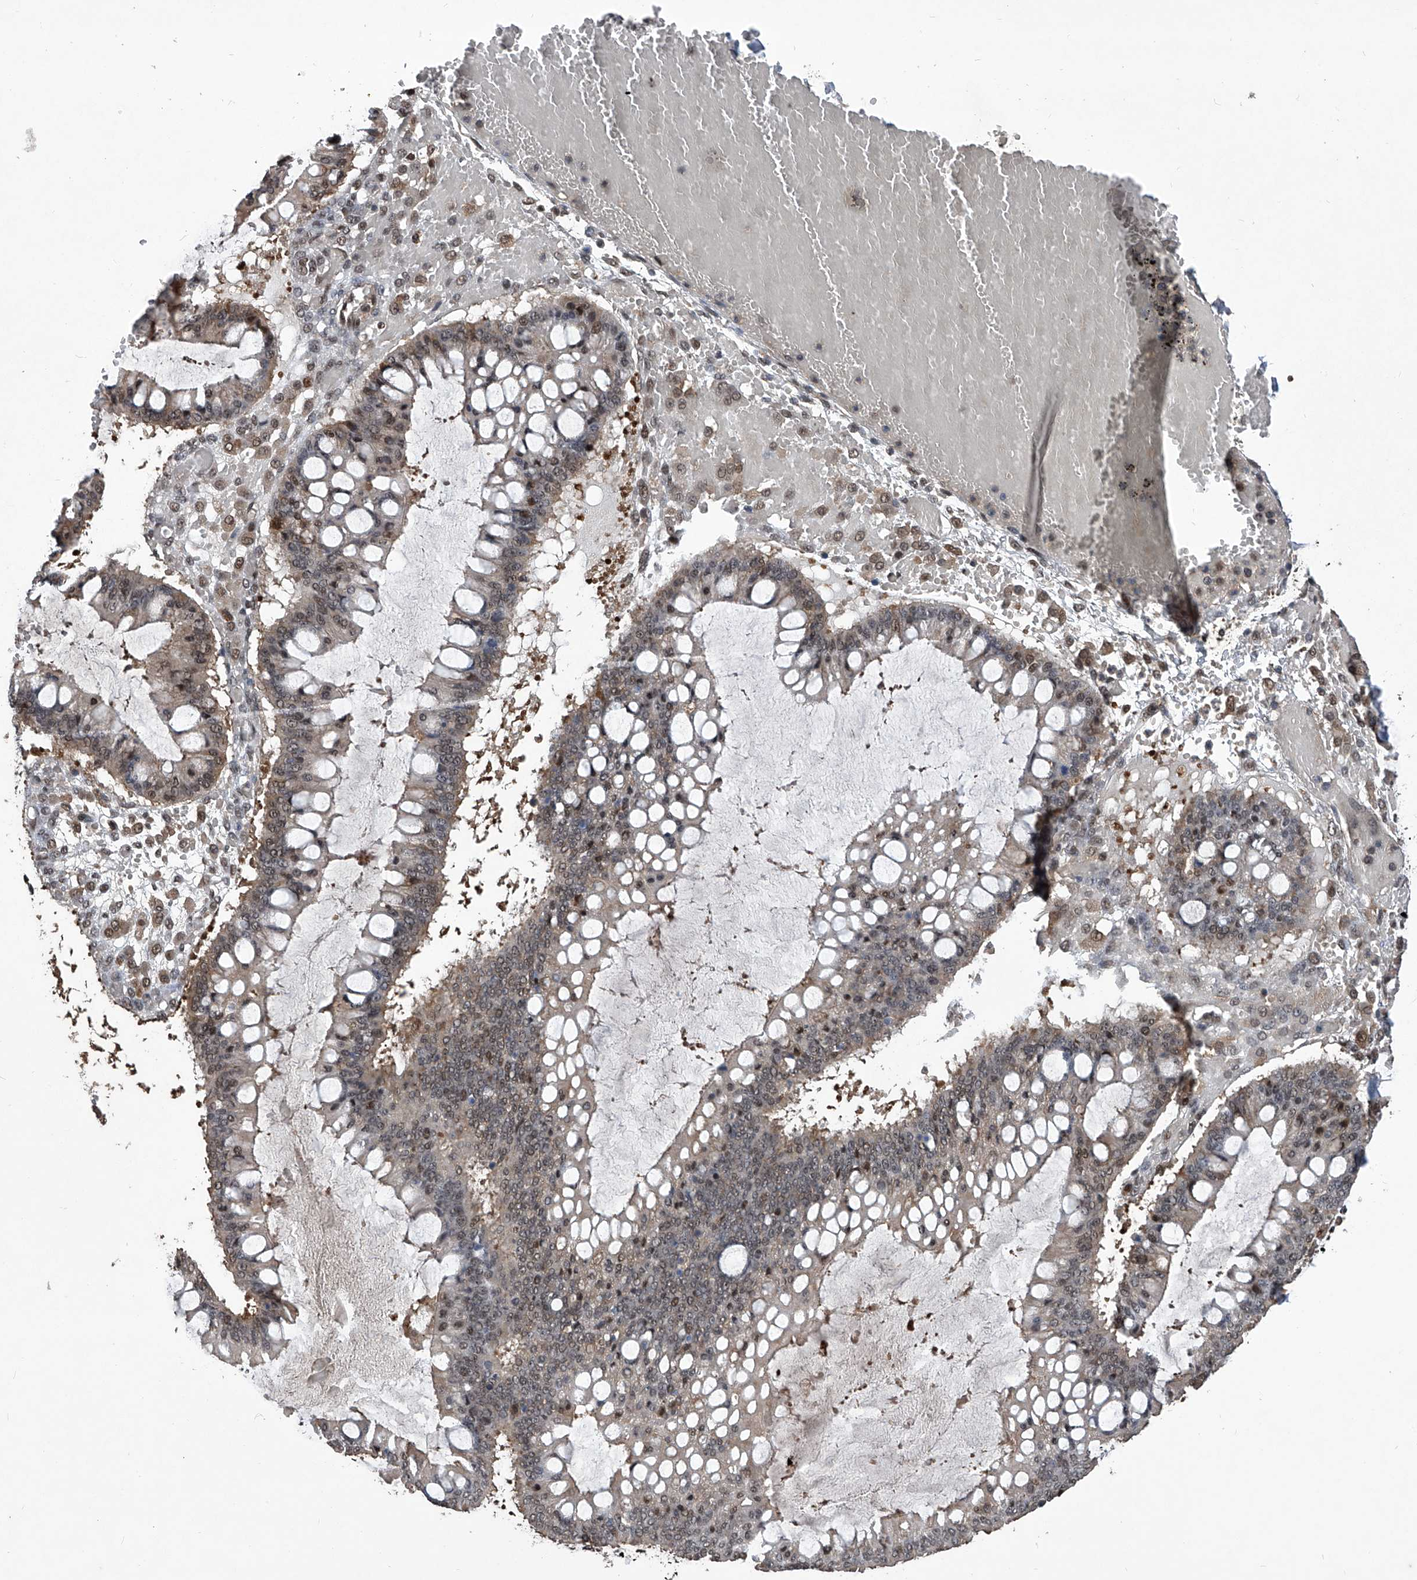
{"staining": {"intensity": "weak", "quantity": "<25%", "location": "nuclear"}, "tissue": "ovarian cancer", "cell_type": "Tumor cells", "image_type": "cancer", "snomed": [{"axis": "morphology", "description": "Cystadenocarcinoma, mucinous, NOS"}, {"axis": "topography", "description": "Ovary"}], "caption": "The histopathology image reveals no staining of tumor cells in ovarian cancer. (Immunohistochemistry (ihc), brightfield microscopy, high magnification).", "gene": "PSMB1", "patient": {"sex": "female", "age": 73}}